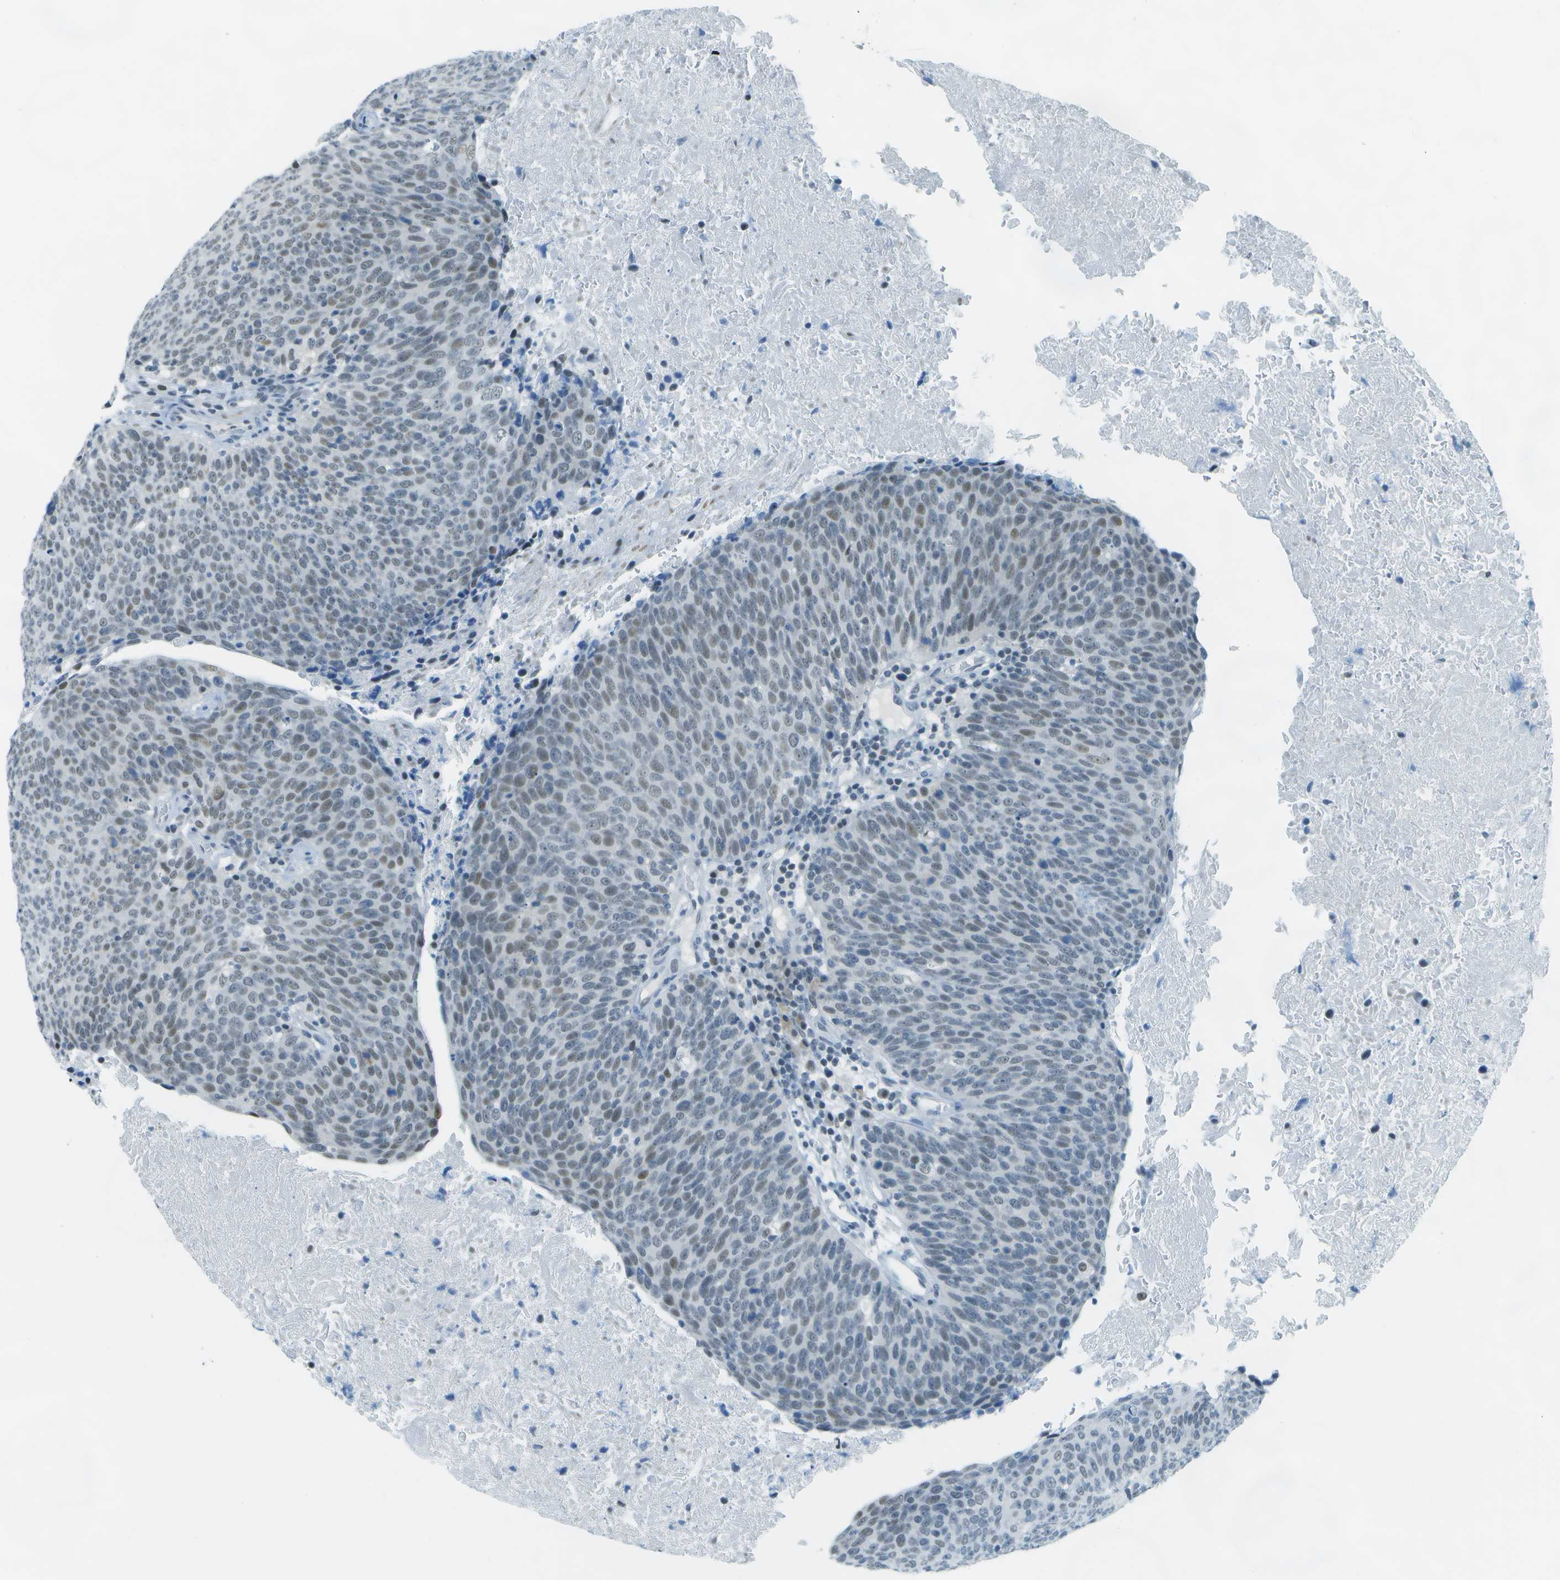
{"staining": {"intensity": "weak", "quantity": "25%-75%", "location": "nuclear"}, "tissue": "head and neck cancer", "cell_type": "Tumor cells", "image_type": "cancer", "snomed": [{"axis": "morphology", "description": "Squamous cell carcinoma, NOS"}, {"axis": "morphology", "description": "Squamous cell carcinoma, metastatic, NOS"}, {"axis": "topography", "description": "Lymph node"}, {"axis": "topography", "description": "Head-Neck"}], "caption": "Immunohistochemistry of human metastatic squamous cell carcinoma (head and neck) reveals low levels of weak nuclear positivity in approximately 25%-75% of tumor cells. (brown staining indicates protein expression, while blue staining denotes nuclei).", "gene": "NEK11", "patient": {"sex": "male", "age": 62}}